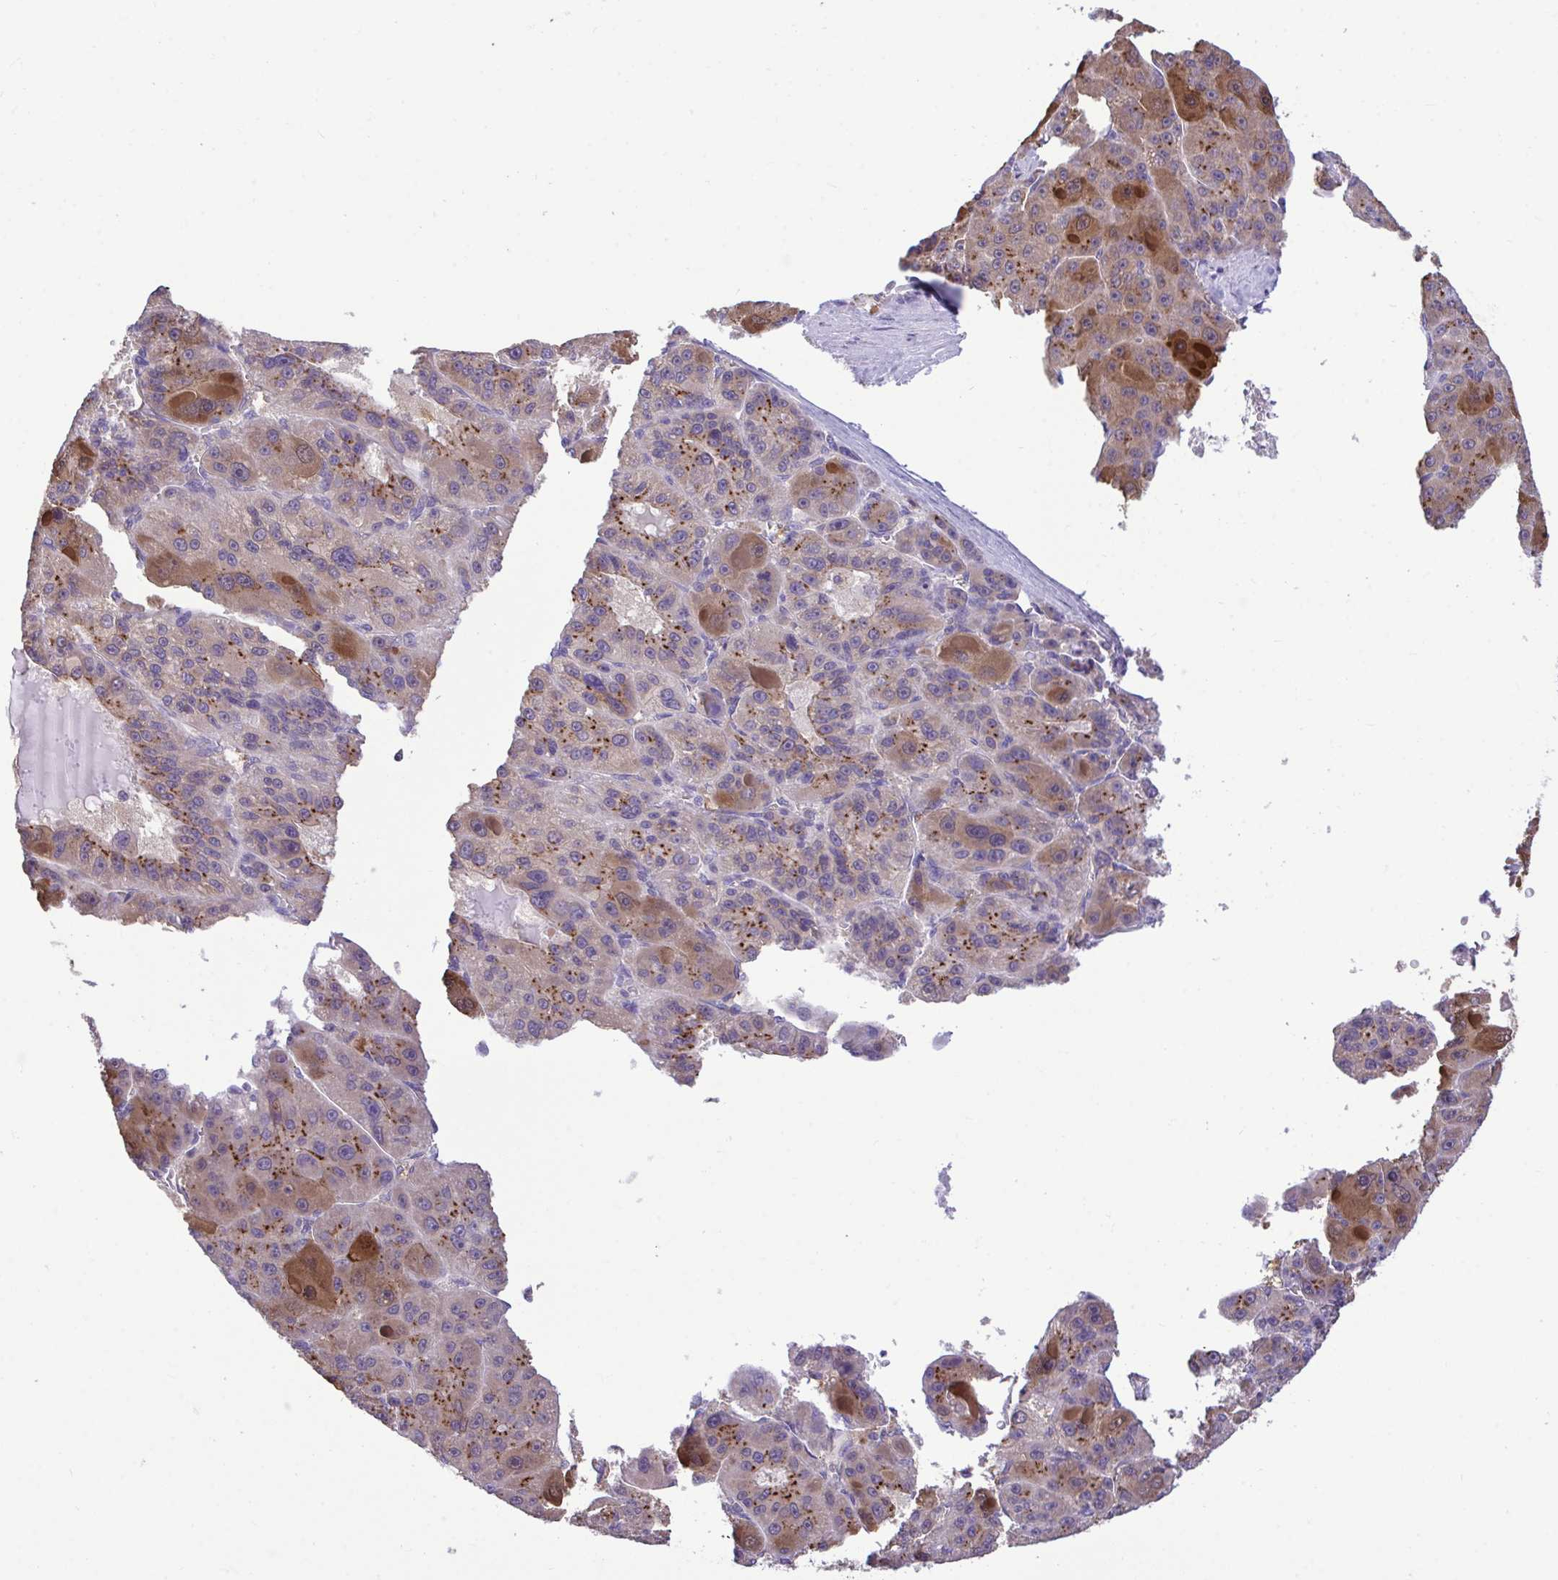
{"staining": {"intensity": "moderate", "quantity": ">75%", "location": "cytoplasmic/membranous"}, "tissue": "liver cancer", "cell_type": "Tumor cells", "image_type": "cancer", "snomed": [{"axis": "morphology", "description": "Carcinoma, Hepatocellular, NOS"}, {"axis": "topography", "description": "Liver"}], "caption": "Liver hepatocellular carcinoma stained with immunohistochemistry (IHC) reveals moderate cytoplasmic/membranous positivity in approximately >75% of tumor cells. (DAB (3,3'-diaminobenzidine) IHC, brown staining for protein, blue staining for nuclei).", "gene": "SARS2", "patient": {"sex": "male", "age": 76}}